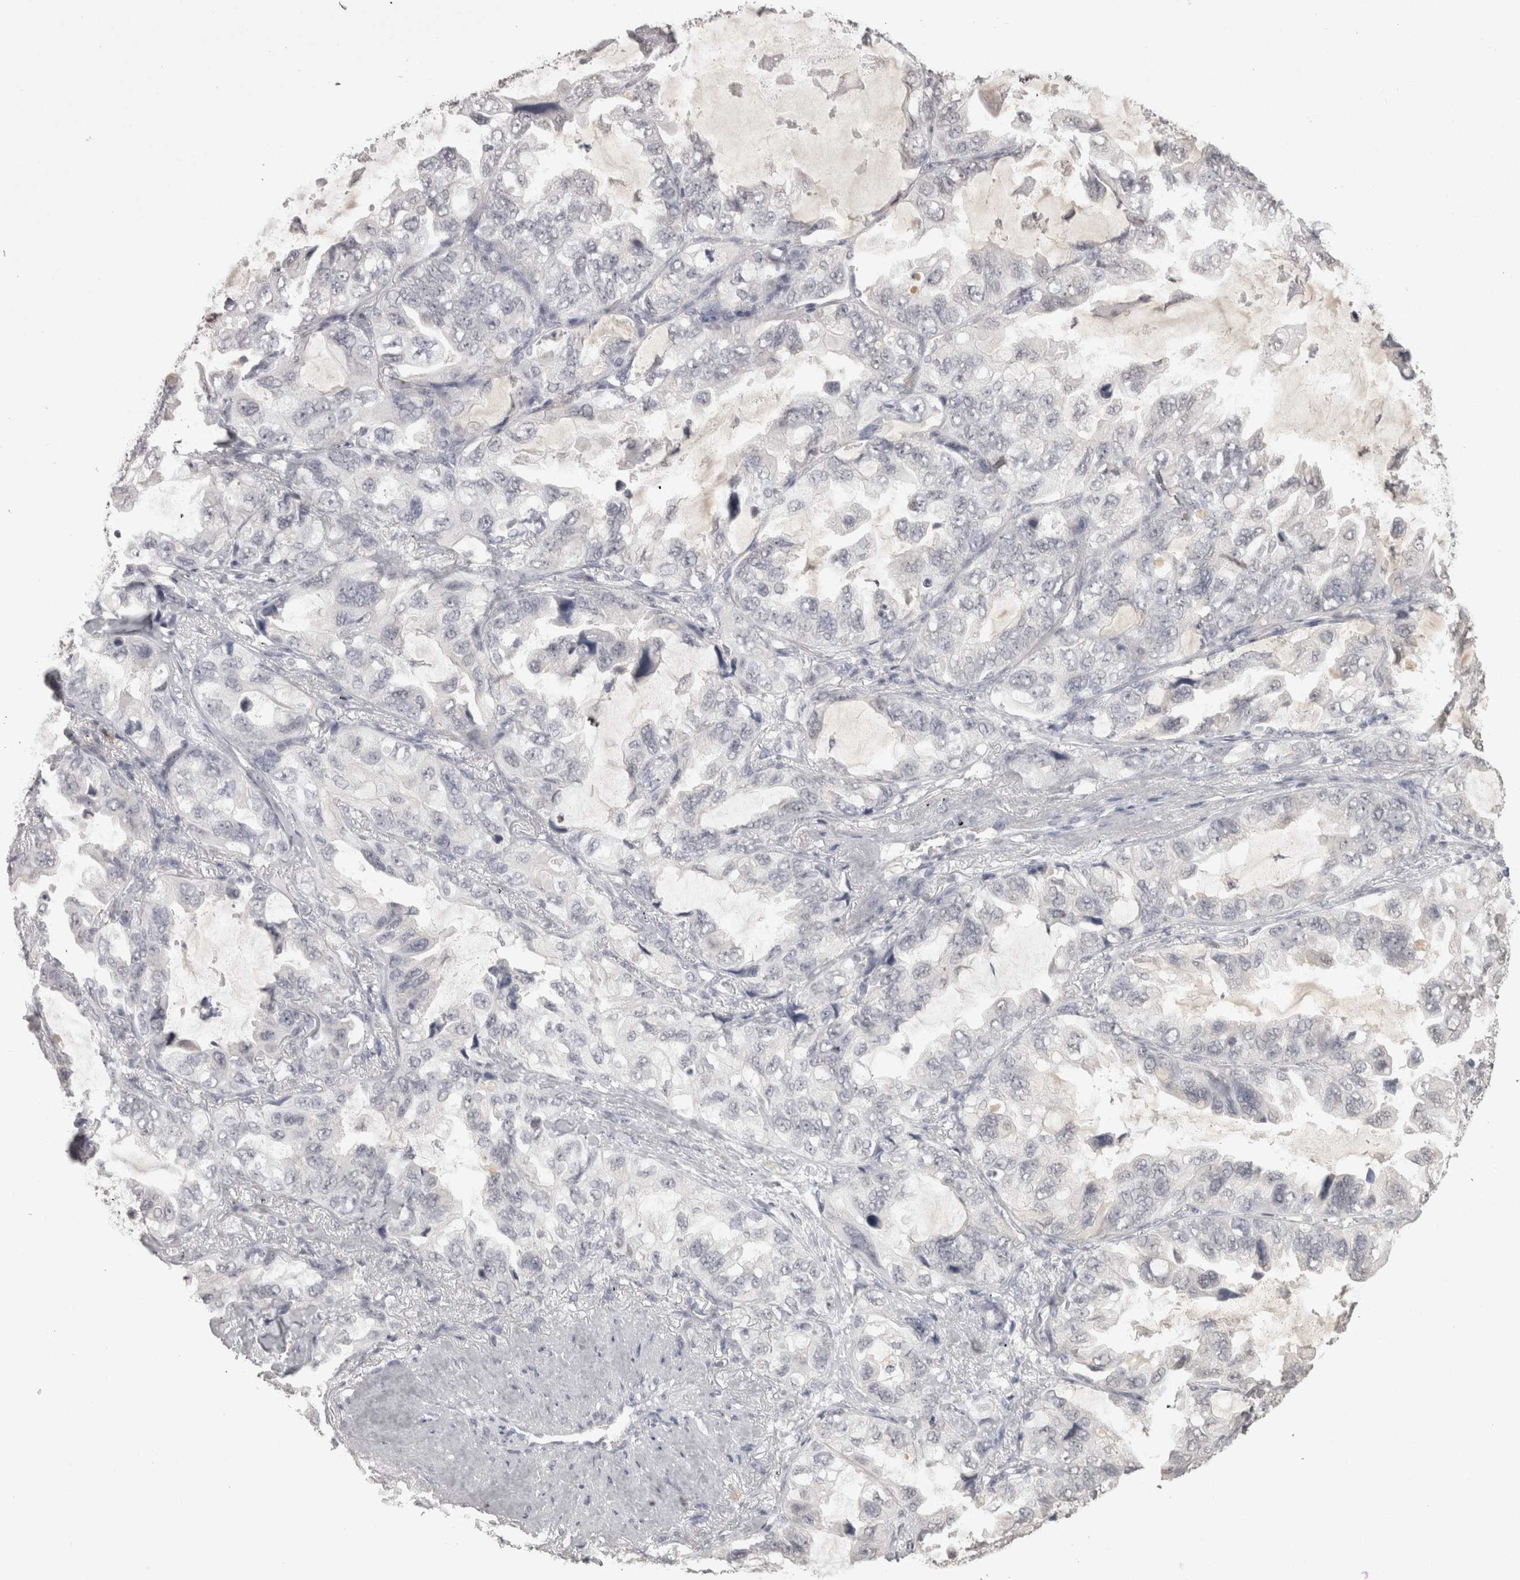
{"staining": {"intensity": "negative", "quantity": "none", "location": "none"}, "tissue": "lung cancer", "cell_type": "Tumor cells", "image_type": "cancer", "snomed": [{"axis": "morphology", "description": "Squamous cell carcinoma, NOS"}, {"axis": "topography", "description": "Lung"}], "caption": "The photomicrograph shows no significant staining in tumor cells of lung cancer.", "gene": "LAX1", "patient": {"sex": "female", "age": 73}}